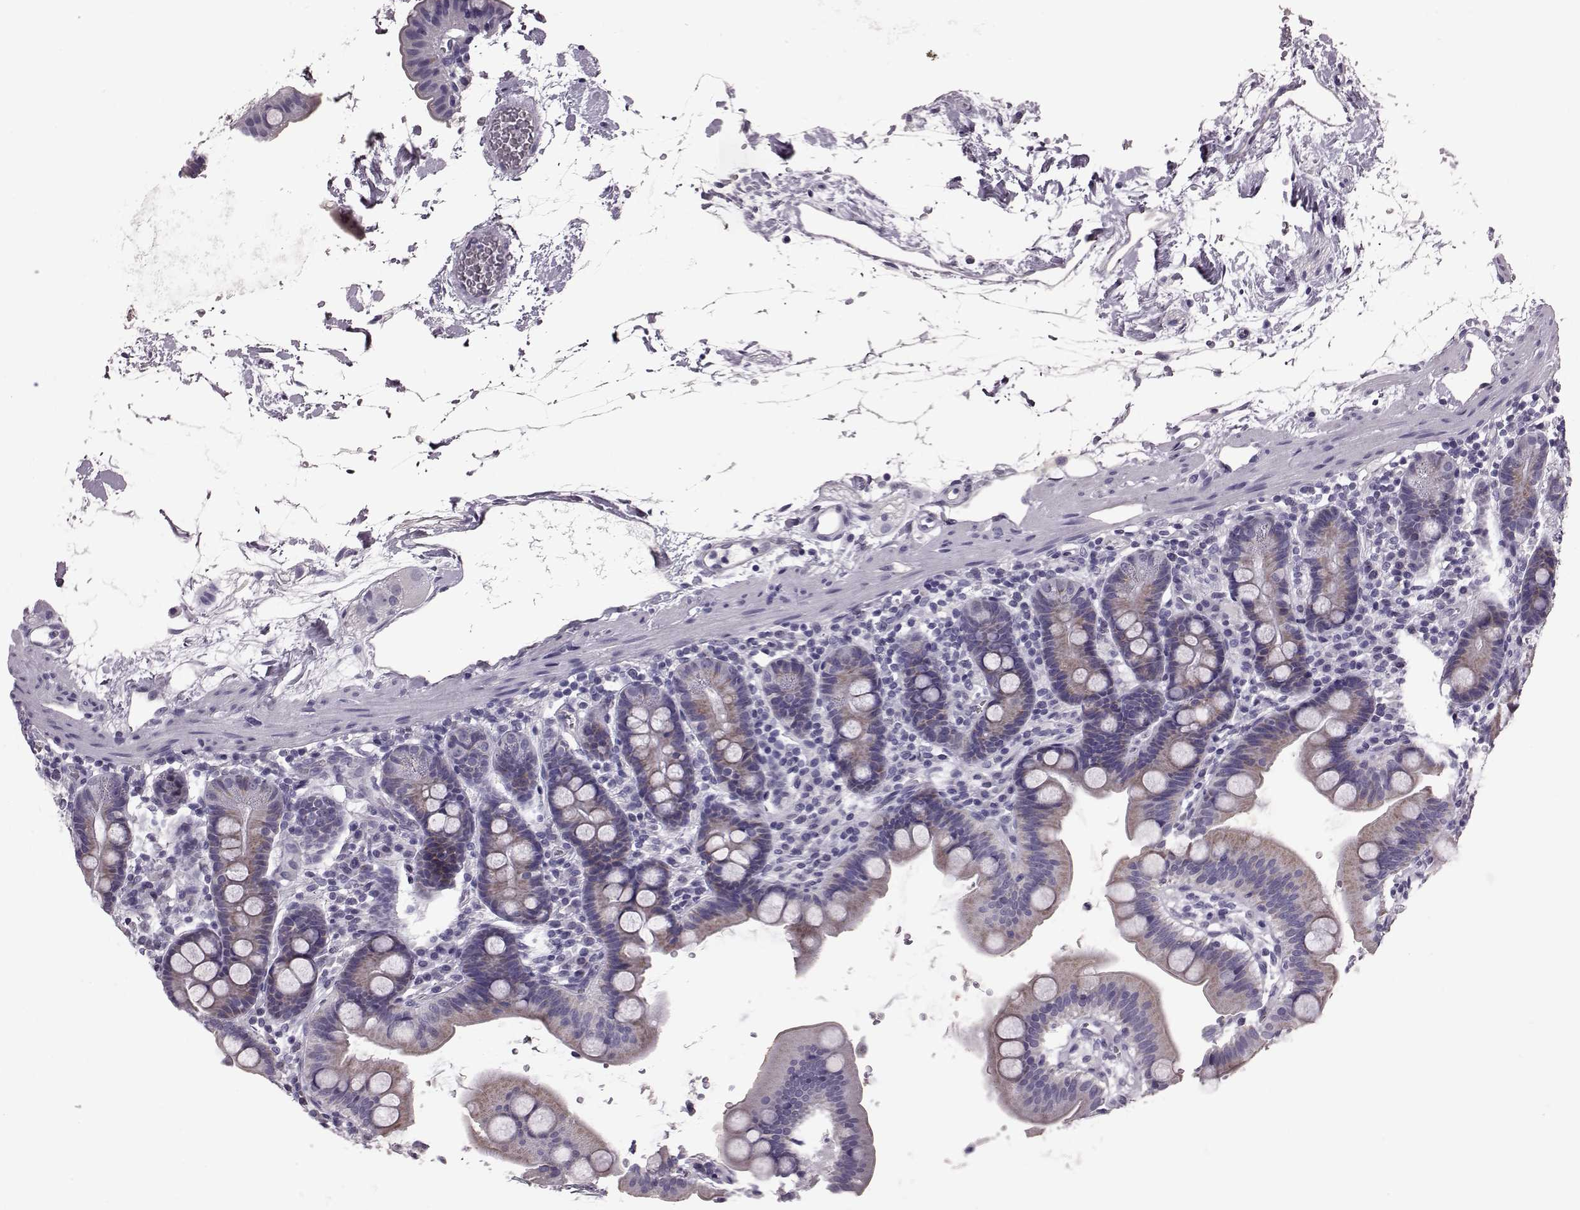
{"staining": {"intensity": "moderate", "quantity": ">75%", "location": "cytoplasmic/membranous"}, "tissue": "duodenum", "cell_type": "Glandular cells", "image_type": "normal", "snomed": [{"axis": "morphology", "description": "Normal tissue, NOS"}, {"axis": "topography", "description": "Duodenum"}], "caption": "This photomicrograph reveals benign duodenum stained with IHC to label a protein in brown. The cytoplasmic/membranous of glandular cells show moderate positivity for the protein. Nuclei are counter-stained blue.", "gene": "RIMS2", "patient": {"sex": "male", "age": 59}}